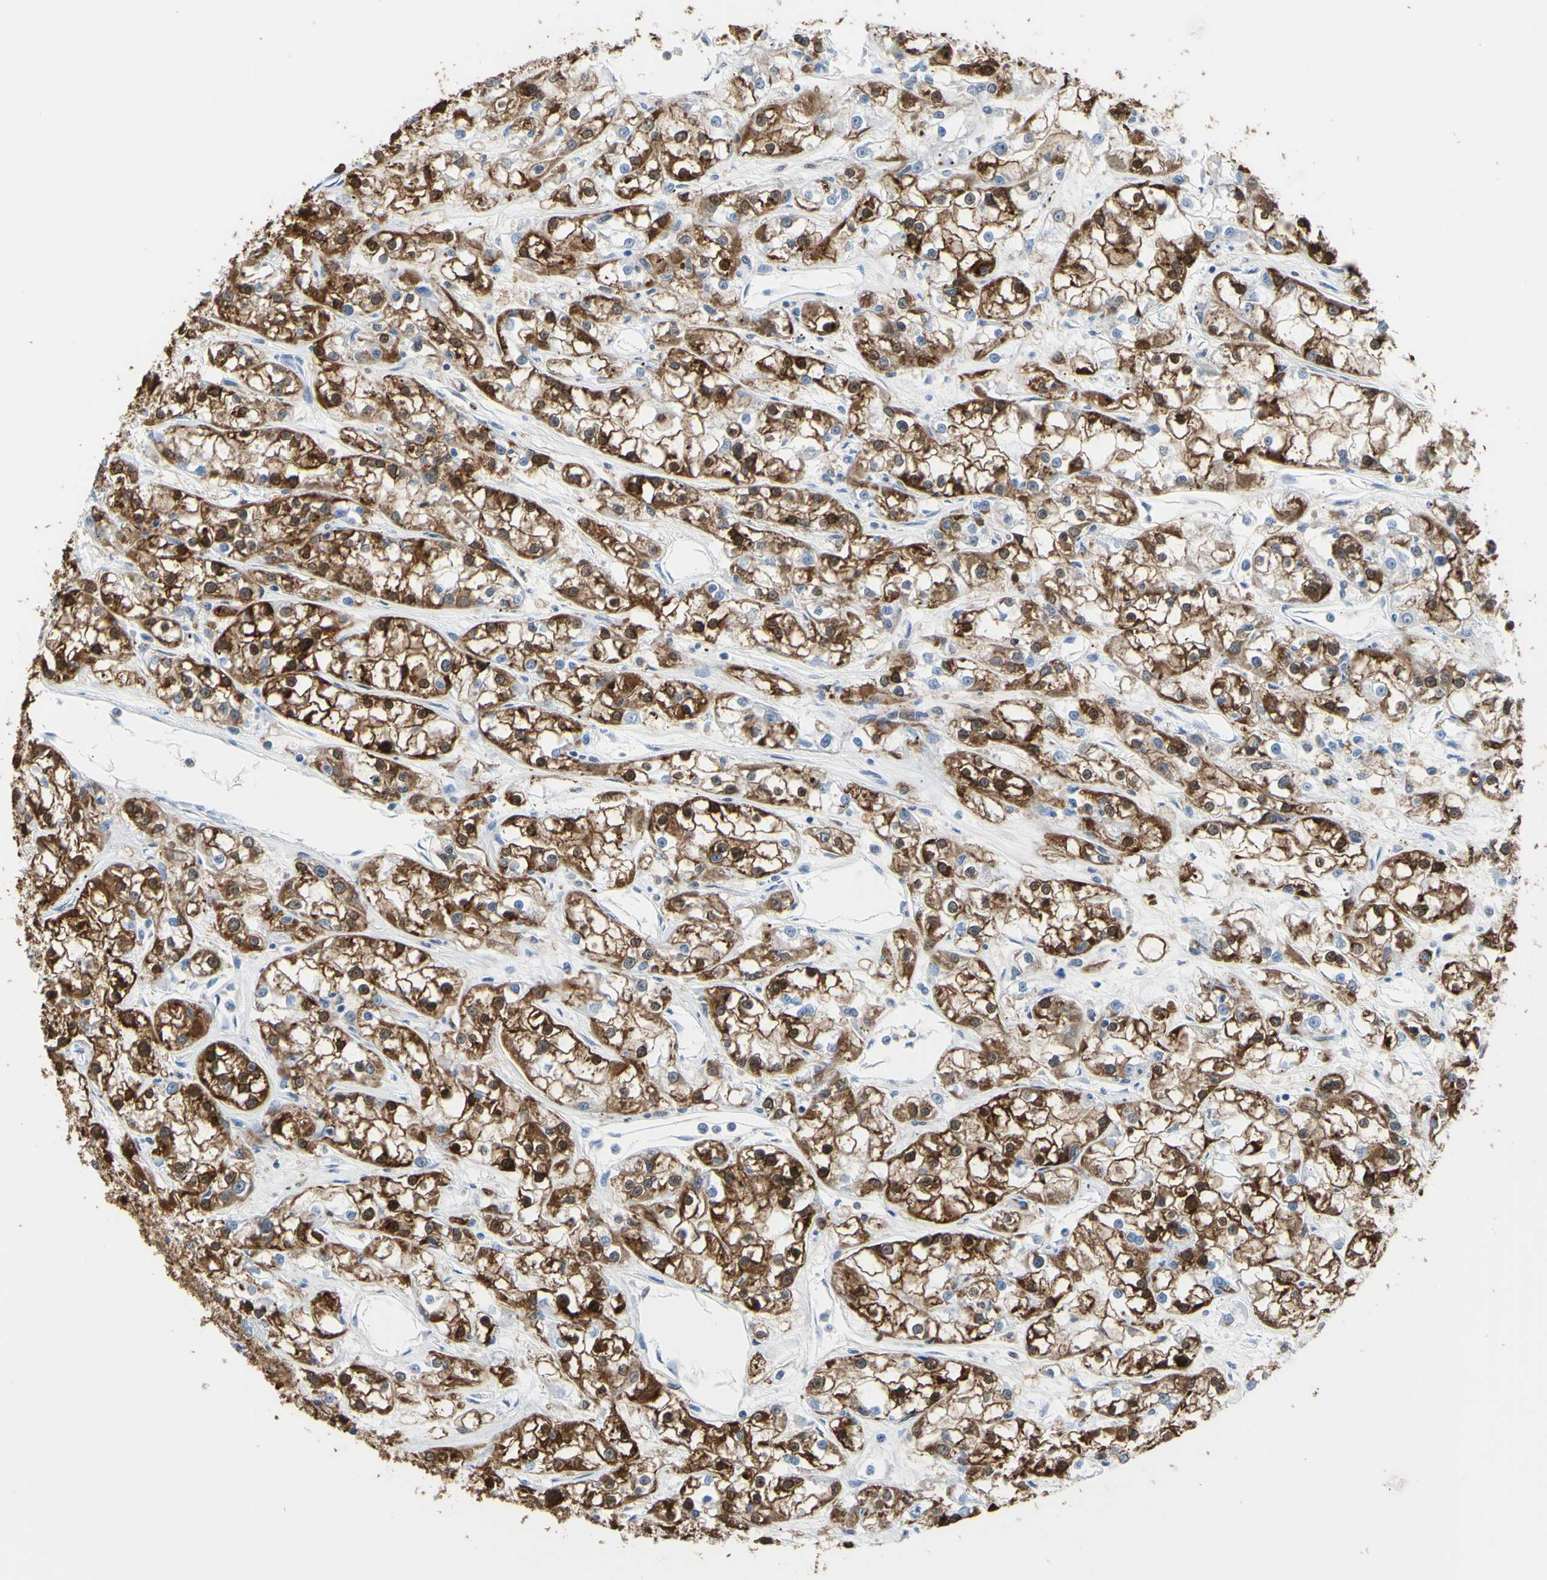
{"staining": {"intensity": "strong", "quantity": ">75%", "location": "cytoplasmic/membranous,nuclear"}, "tissue": "renal cancer", "cell_type": "Tumor cells", "image_type": "cancer", "snomed": [{"axis": "morphology", "description": "Adenocarcinoma, NOS"}, {"axis": "topography", "description": "Kidney"}], "caption": "A high-resolution histopathology image shows immunohistochemistry staining of renal adenocarcinoma, which reveals strong cytoplasmic/membranous and nuclear positivity in approximately >75% of tumor cells. (DAB (3,3'-diaminobenzidine) = brown stain, brightfield microscopy at high magnification).", "gene": "UPK3B", "patient": {"sex": "female", "age": 52}}